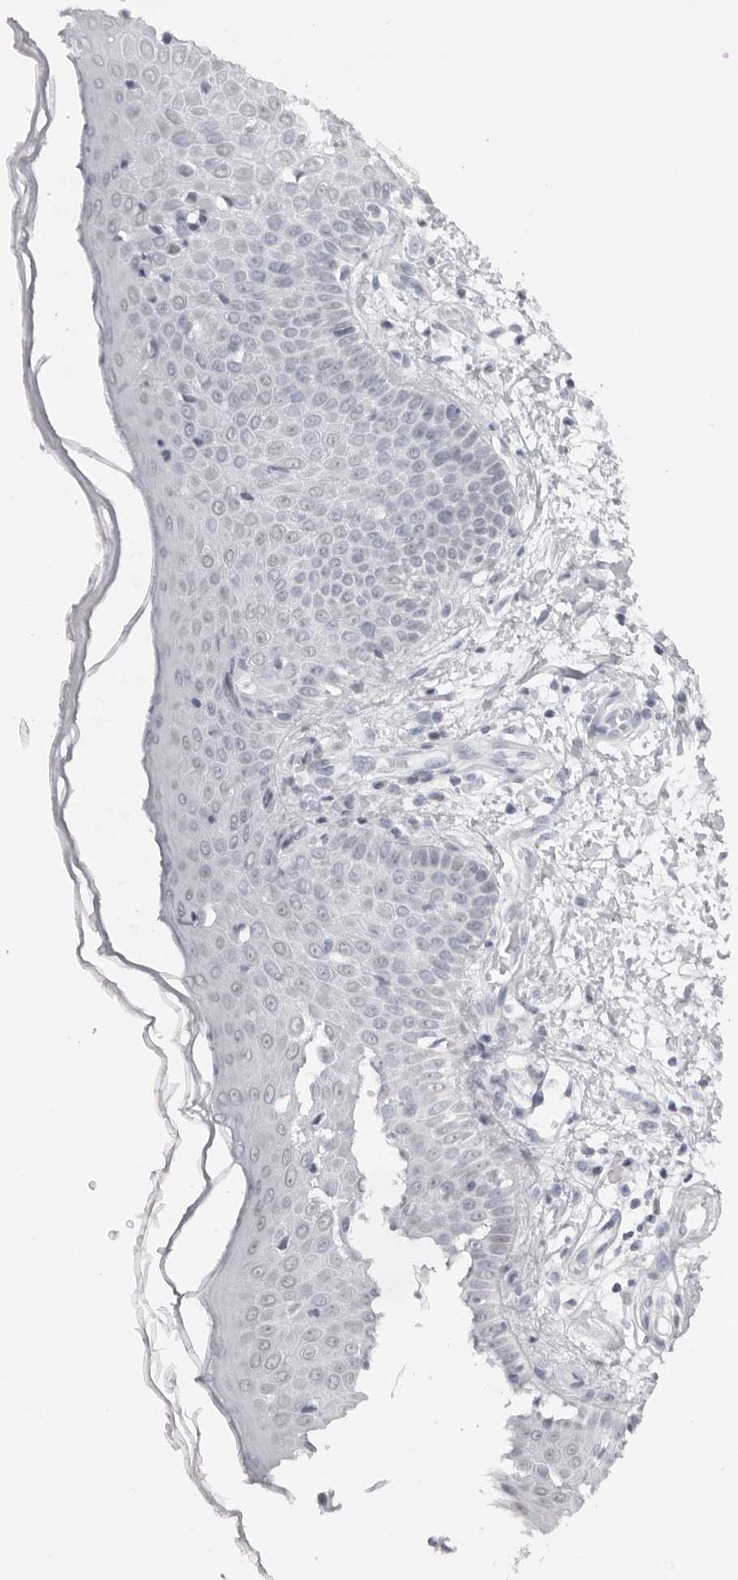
{"staining": {"intensity": "negative", "quantity": "none", "location": "none"}, "tissue": "skin", "cell_type": "Fibroblasts", "image_type": "normal", "snomed": [{"axis": "morphology", "description": "Normal tissue, NOS"}, {"axis": "morphology", "description": "Inflammation, NOS"}, {"axis": "topography", "description": "Skin"}], "caption": "Immunohistochemical staining of unremarkable skin displays no significant expression in fibroblasts. (DAB immunohistochemistry visualized using brightfield microscopy, high magnification).", "gene": "KLK12", "patient": {"sex": "female", "age": 44}}